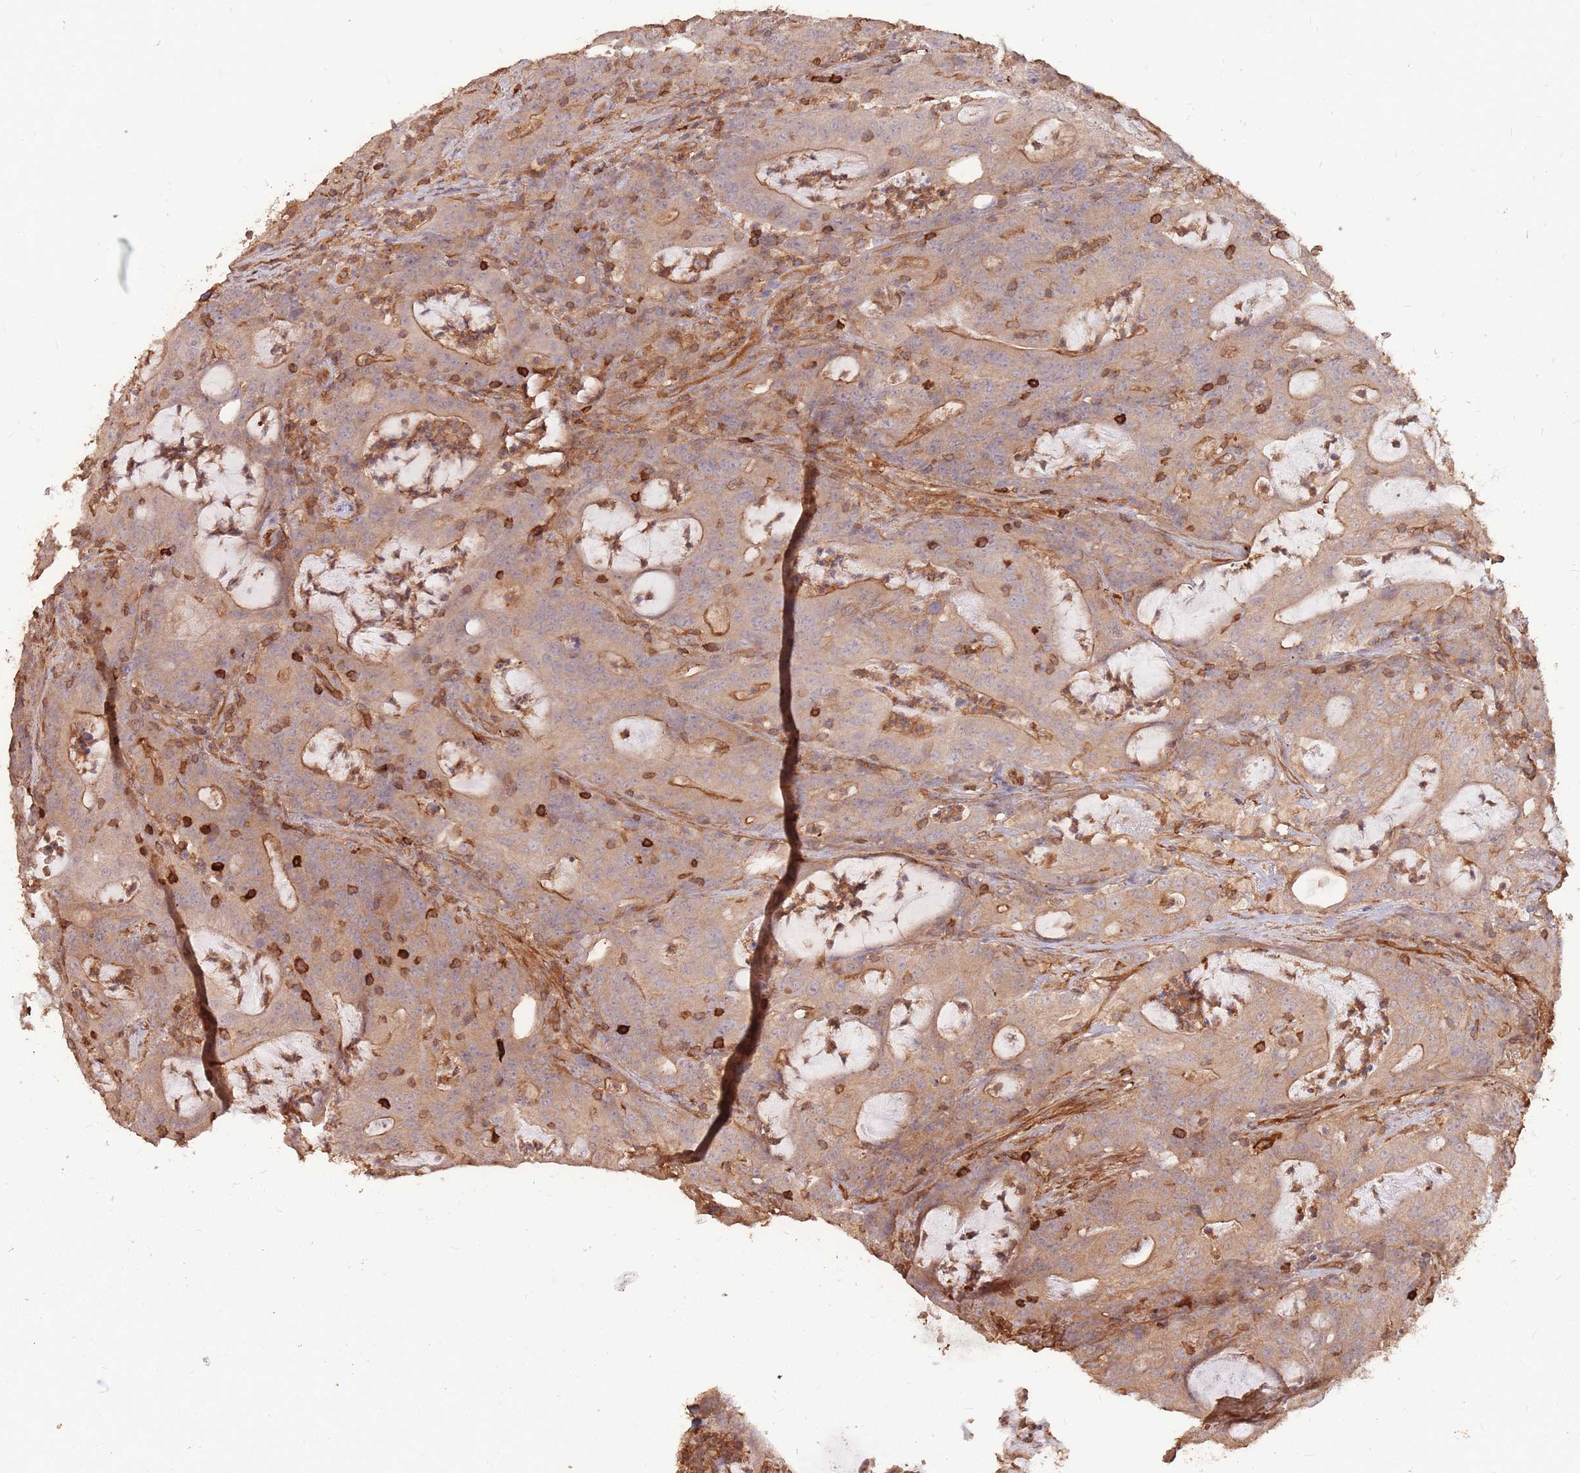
{"staining": {"intensity": "moderate", "quantity": ">75%", "location": "cytoplasmic/membranous"}, "tissue": "colorectal cancer", "cell_type": "Tumor cells", "image_type": "cancer", "snomed": [{"axis": "morphology", "description": "Adenocarcinoma, NOS"}, {"axis": "topography", "description": "Colon"}], "caption": "About >75% of tumor cells in human colorectal adenocarcinoma reveal moderate cytoplasmic/membranous protein positivity as visualized by brown immunohistochemical staining.", "gene": "PLS3", "patient": {"sex": "male", "age": 83}}